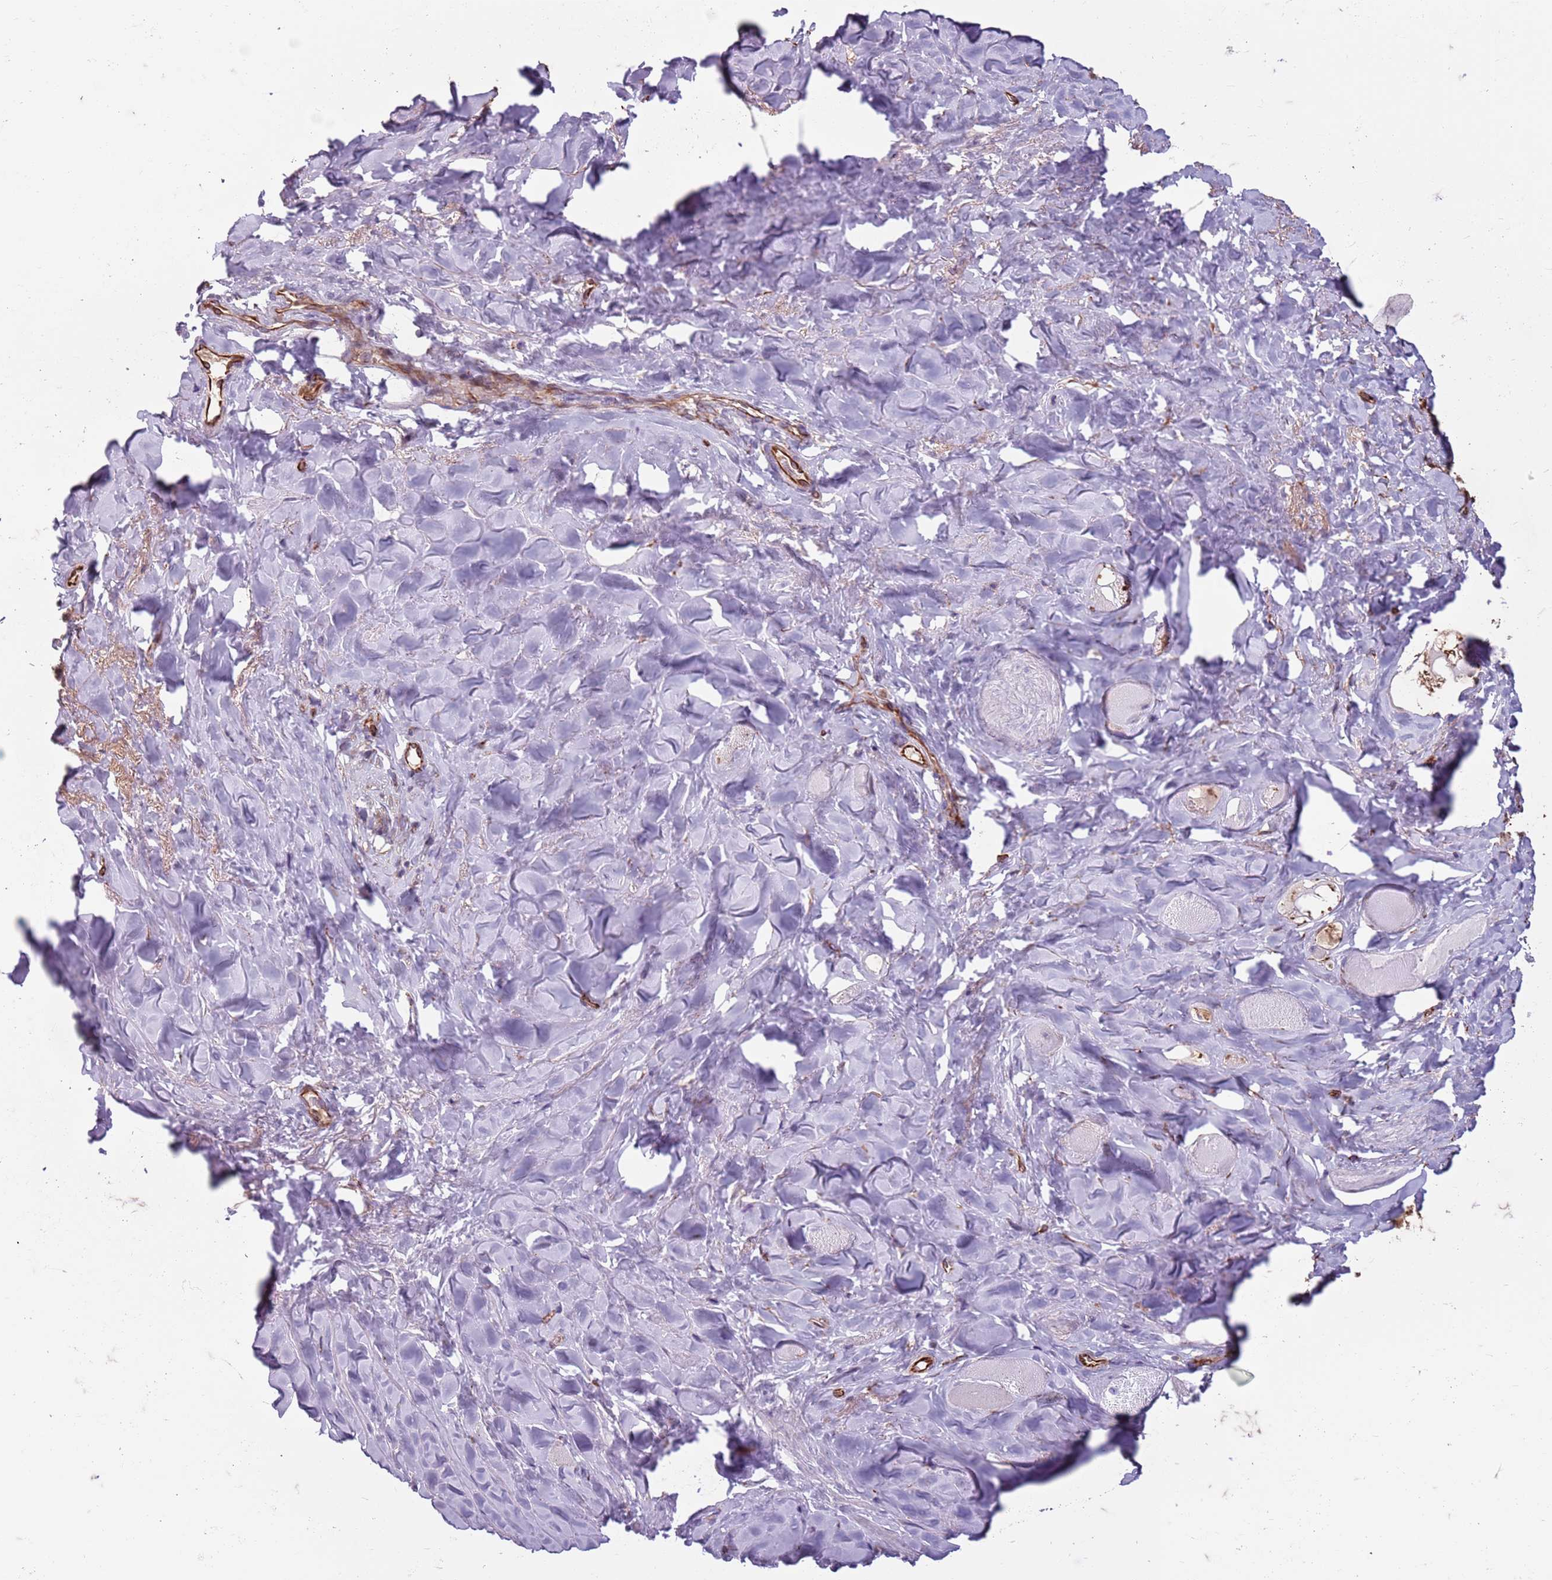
{"staining": {"intensity": "weak", "quantity": "<25%", "location": "cytoplasmic/membranous"}, "tissue": "smooth muscle", "cell_type": "Smooth muscle cells", "image_type": "normal", "snomed": [{"axis": "morphology", "description": "Normal tissue, NOS"}, {"axis": "topography", "description": "Smooth muscle"}, {"axis": "topography", "description": "Peripheral nerve tissue"}], "caption": "Image shows no significant protein positivity in smooth muscle cells of unremarkable smooth muscle. Nuclei are stained in blue.", "gene": "TAS2R38", "patient": {"sex": "male", "age": 69}}